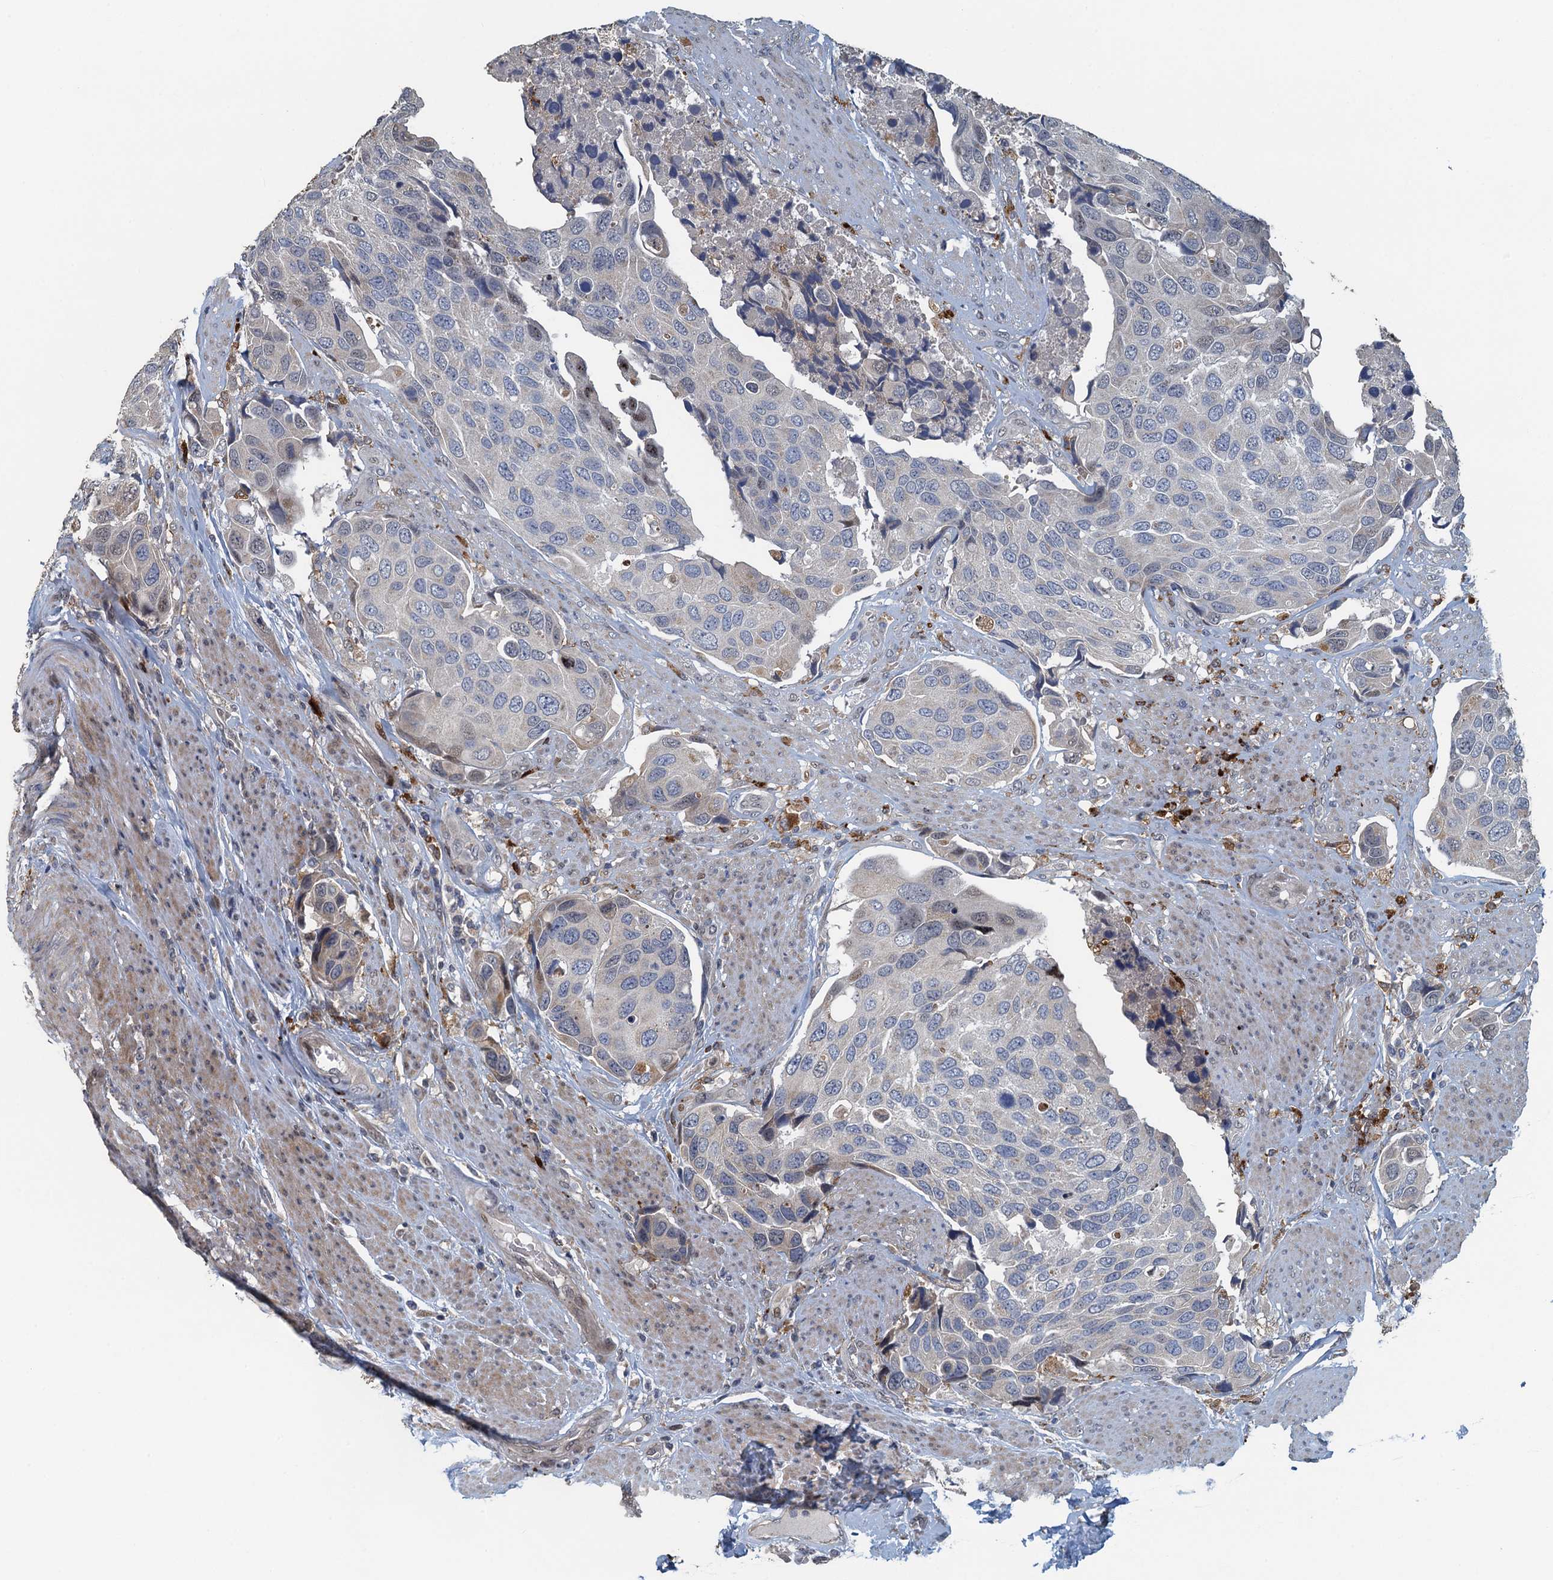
{"staining": {"intensity": "weak", "quantity": "<25%", "location": "nuclear"}, "tissue": "urothelial cancer", "cell_type": "Tumor cells", "image_type": "cancer", "snomed": [{"axis": "morphology", "description": "Urothelial carcinoma, High grade"}, {"axis": "topography", "description": "Urinary bladder"}], "caption": "Urothelial cancer was stained to show a protein in brown. There is no significant expression in tumor cells.", "gene": "AGRN", "patient": {"sex": "male", "age": 74}}